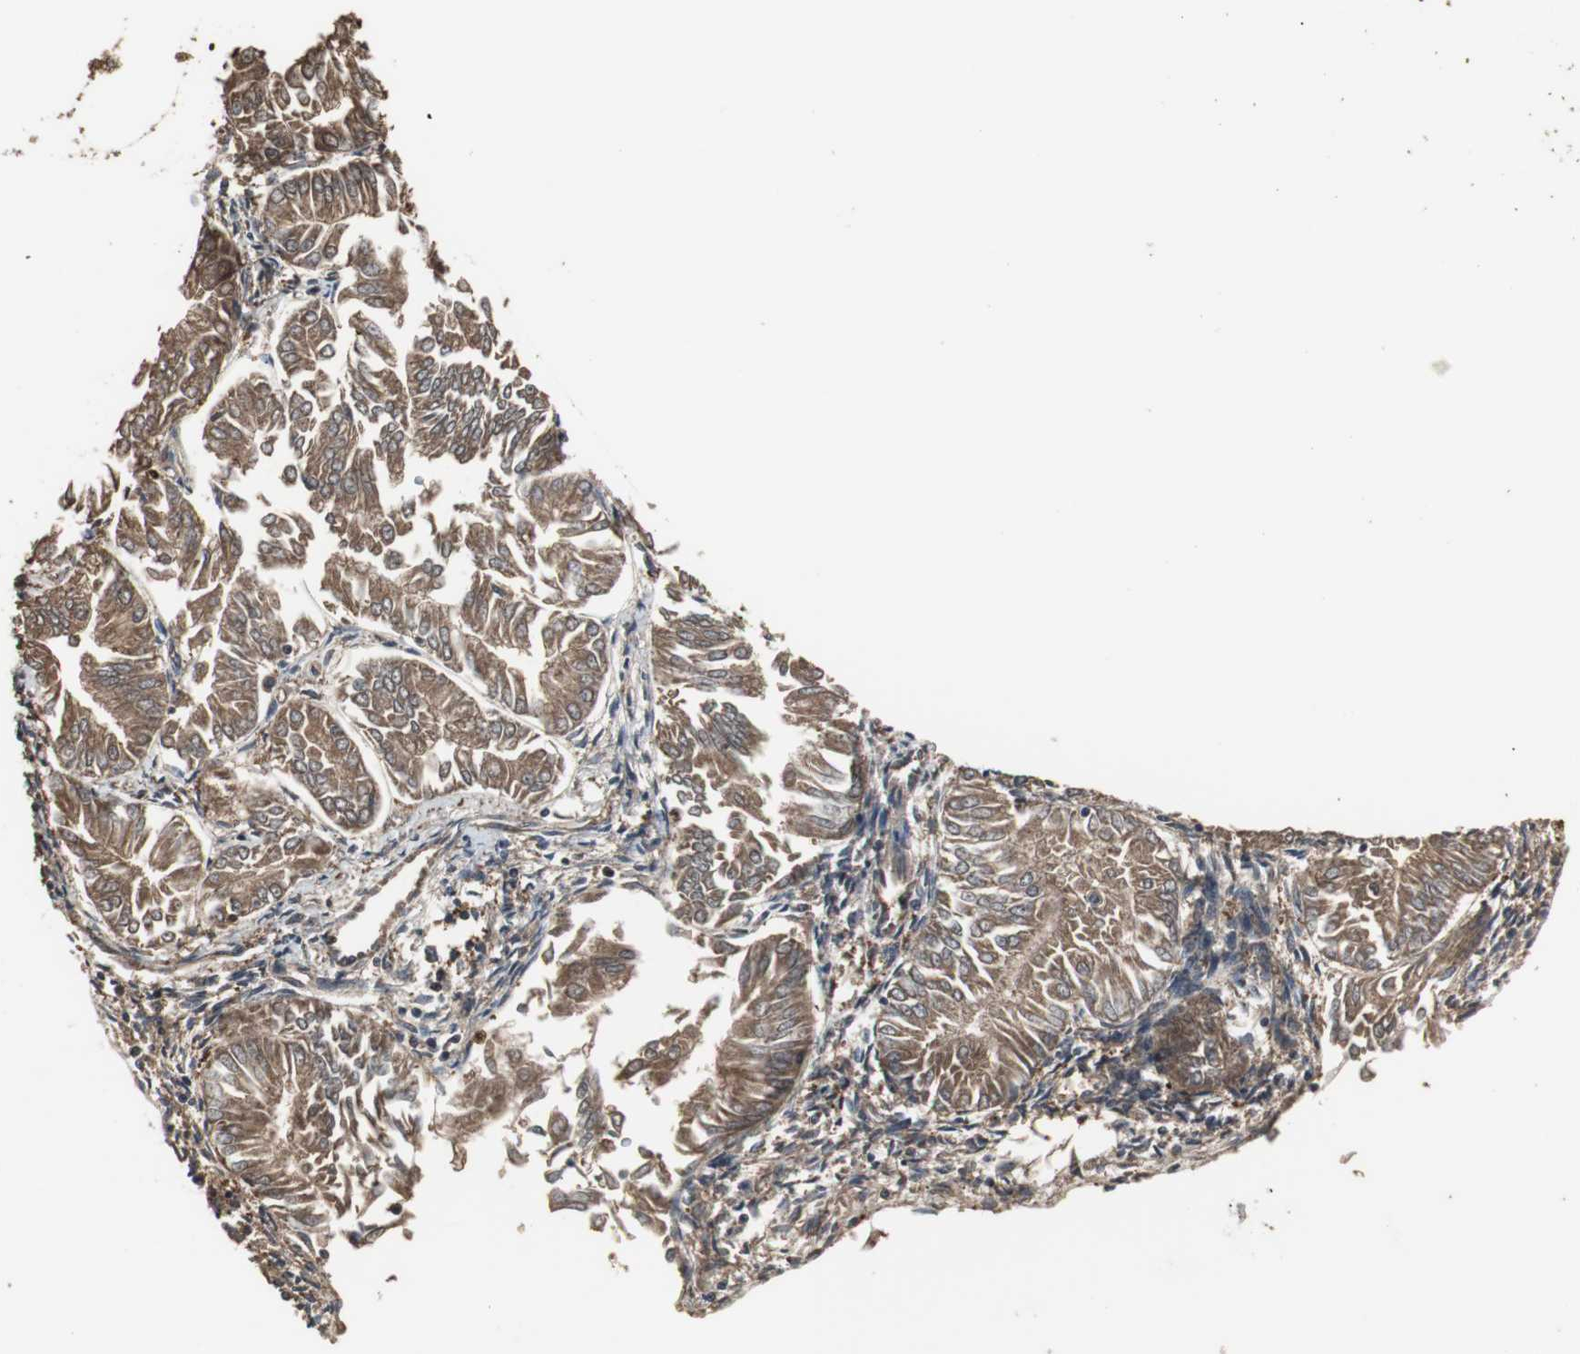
{"staining": {"intensity": "strong", "quantity": ">75%", "location": "cytoplasmic/membranous"}, "tissue": "endometrial cancer", "cell_type": "Tumor cells", "image_type": "cancer", "snomed": [{"axis": "morphology", "description": "Adenocarcinoma, NOS"}, {"axis": "topography", "description": "Endometrium"}], "caption": "Strong cytoplasmic/membranous staining for a protein is identified in about >75% of tumor cells of endometrial cancer (adenocarcinoma) using immunohistochemistry (IHC).", "gene": "HPRT1", "patient": {"sex": "female", "age": 53}}